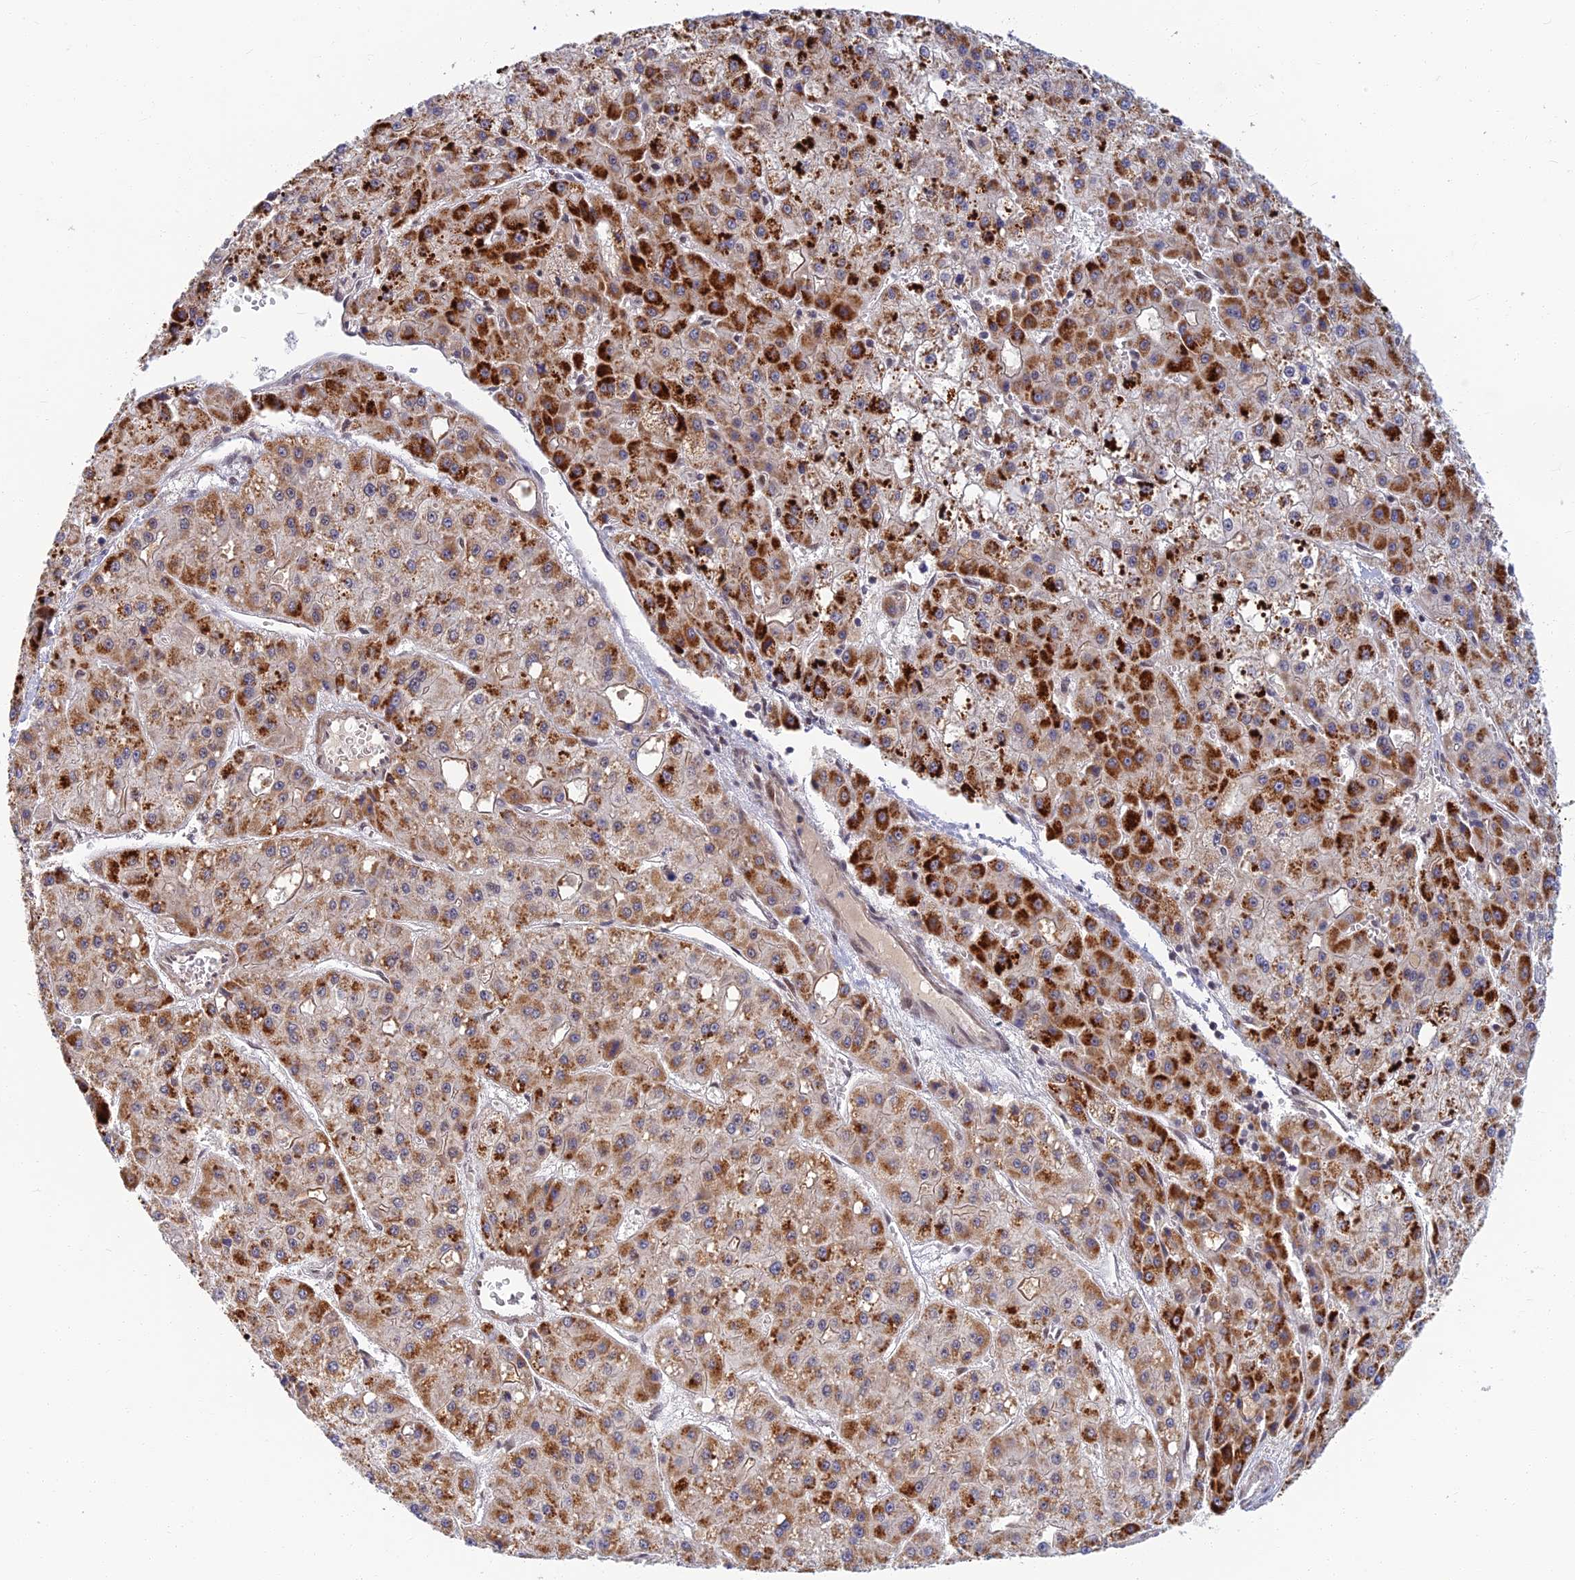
{"staining": {"intensity": "strong", "quantity": "<25%", "location": "cytoplasmic/membranous"}, "tissue": "liver cancer", "cell_type": "Tumor cells", "image_type": "cancer", "snomed": [{"axis": "morphology", "description": "Carcinoma, Hepatocellular, NOS"}, {"axis": "topography", "description": "Liver"}], "caption": "A histopathology image of liver hepatocellular carcinoma stained for a protein demonstrates strong cytoplasmic/membranous brown staining in tumor cells.", "gene": "TCEA2", "patient": {"sex": "male", "age": 47}}